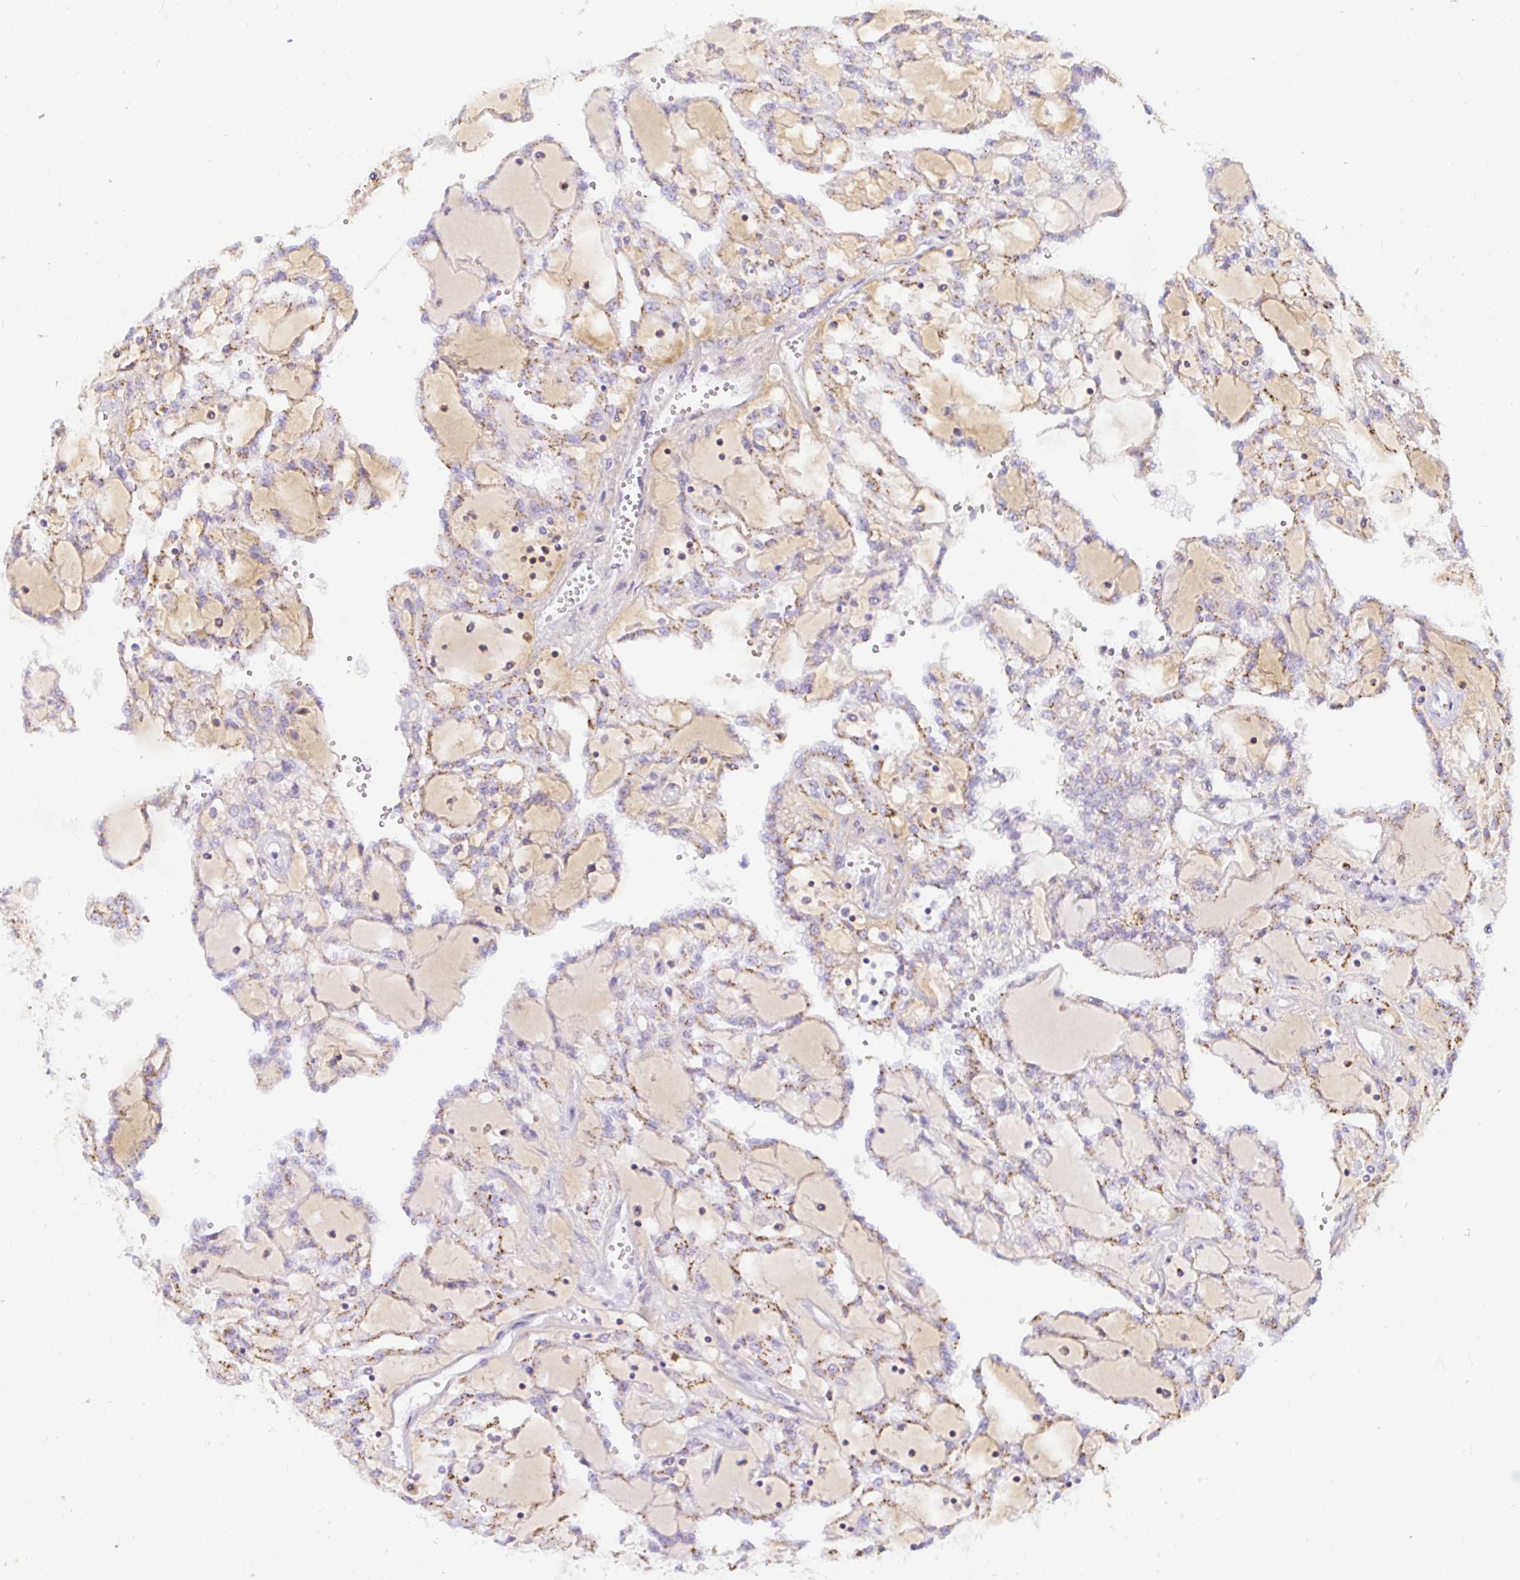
{"staining": {"intensity": "moderate", "quantity": "25%-75%", "location": "cytoplasmic/membranous"}, "tissue": "renal cancer", "cell_type": "Tumor cells", "image_type": "cancer", "snomed": [{"axis": "morphology", "description": "Adenocarcinoma, NOS"}, {"axis": "topography", "description": "Kidney"}], "caption": "The photomicrograph shows immunohistochemical staining of adenocarcinoma (renal). There is moderate cytoplasmic/membranous positivity is identified in approximately 25%-75% of tumor cells.", "gene": "OR51D1", "patient": {"sex": "male", "age": 63}}